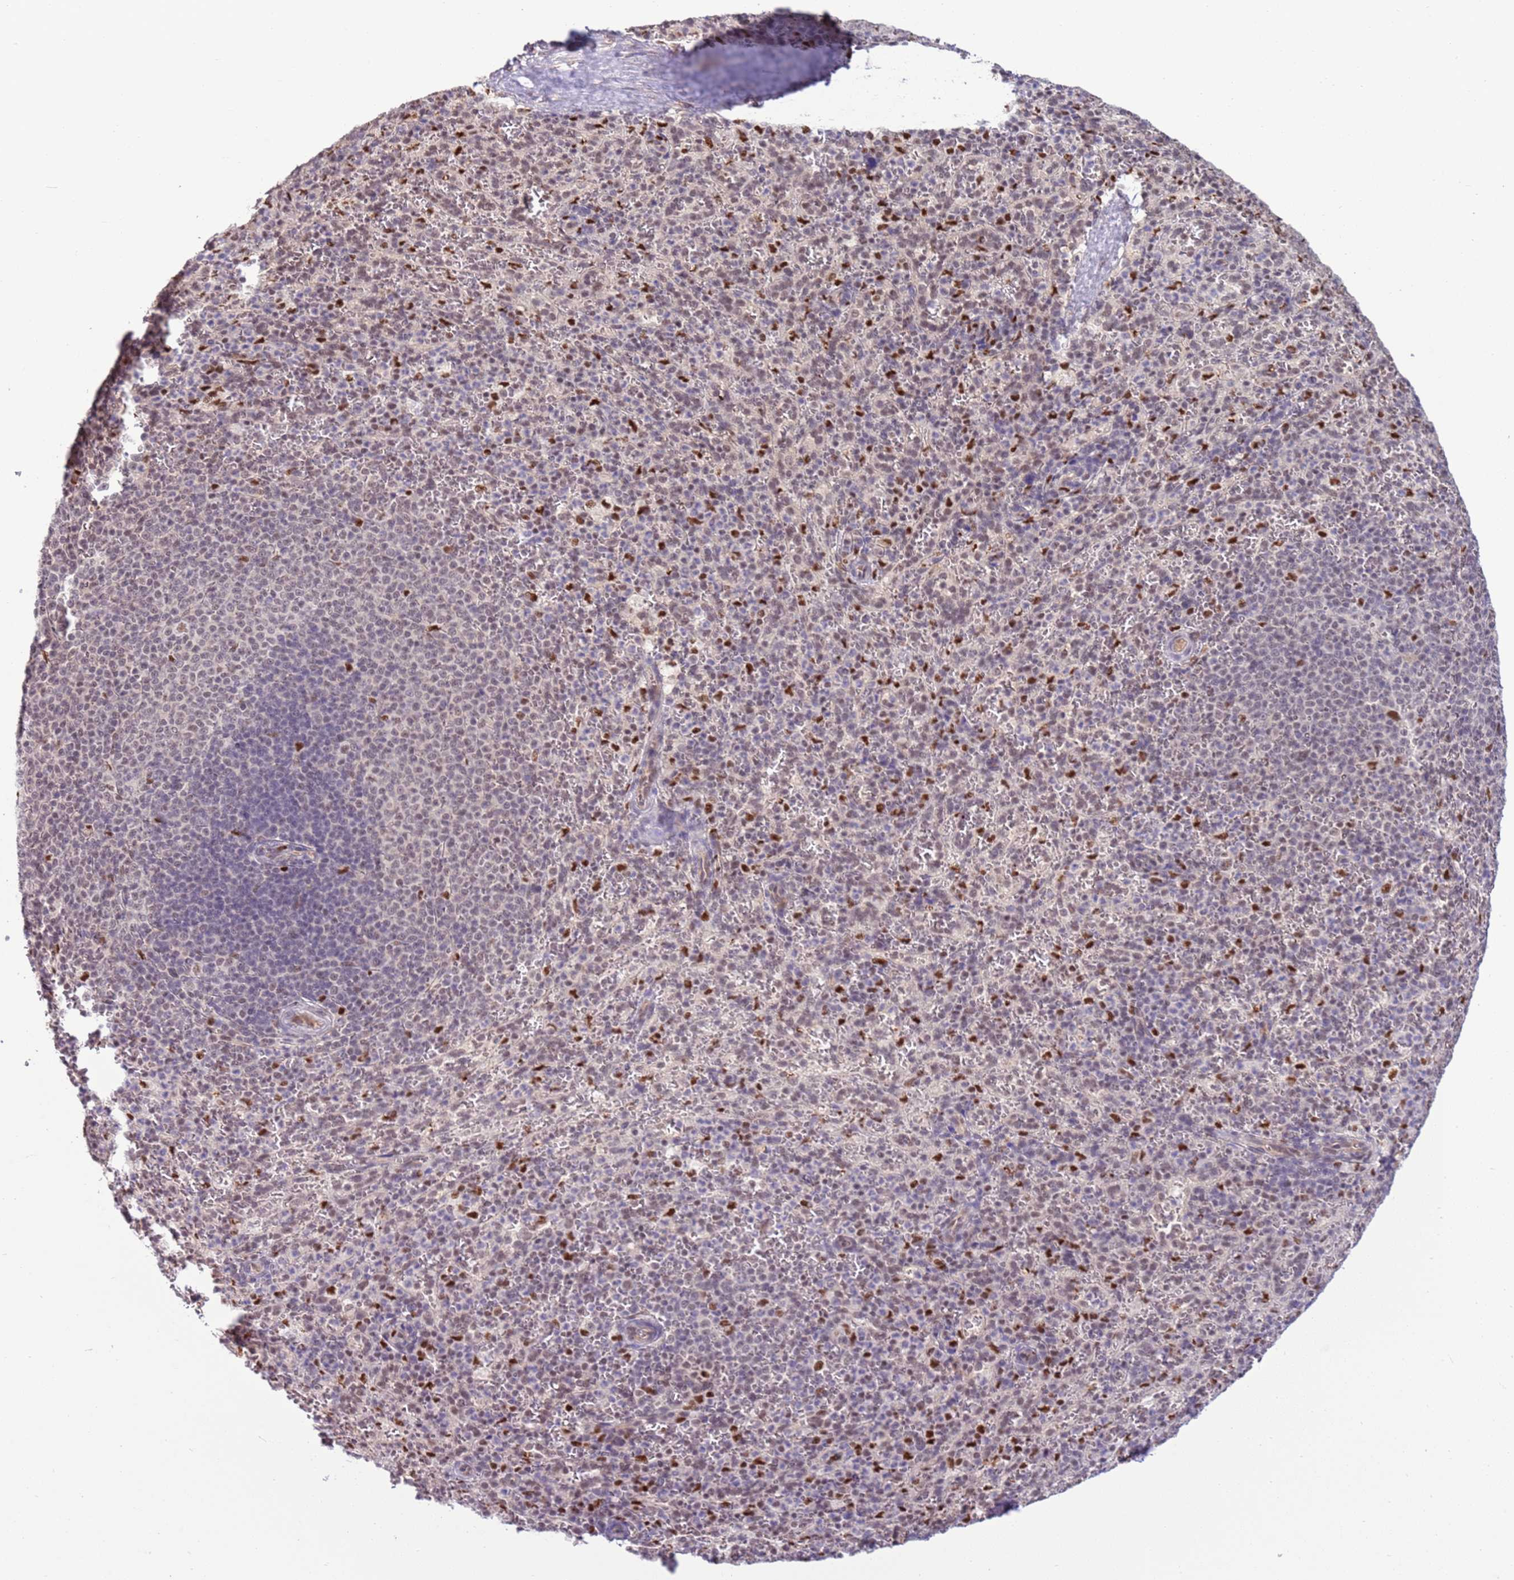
{"staining": {"intensity": "strong", "quantity": "<25%", "location": "nuclear"}, "tissue": "spleen", "cell_type": "Cells in red pulp", "image_type": "normal", "snomed": [{"axis": "morphology", "description": "Normal tissue, NOS"}, {"axis": "topography", "description": "Spleen"}], "caption": "This photomicrograph shows unremarkable spleen stained with immunohistochemistry to label a protein in brown. The nuclear of cells in red pulp show strong positivity for the protein. Nuclei are counter-stained blue.", "gene": "PRPF6", "patient": {"sex": "female", "age": 21}}